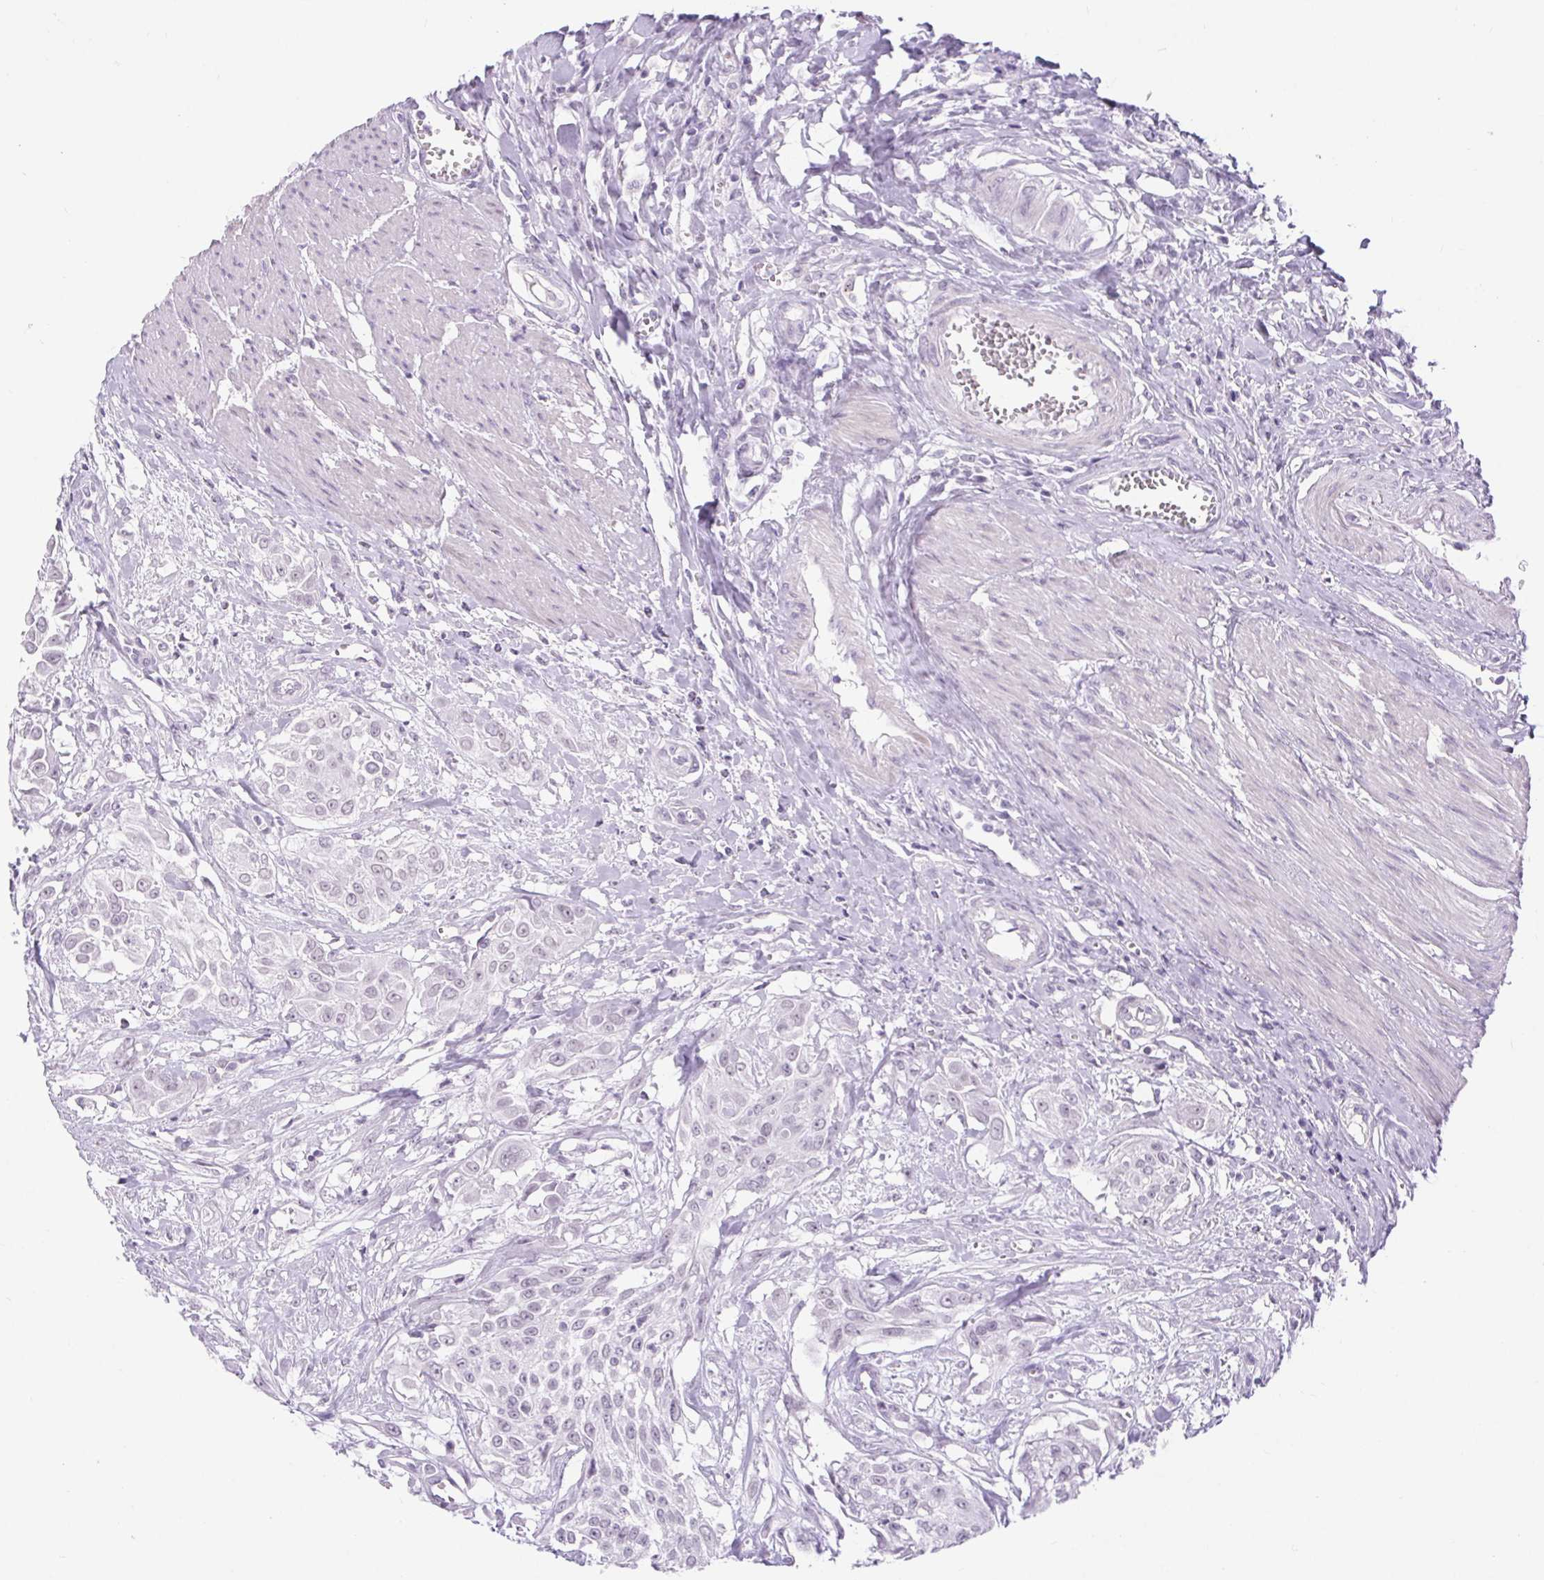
{"staining": {"intensity": "negative", "quantity": "none", "location": "none"}, "tissue": "urothelial cancer", "cell_type": "Tumor cells", "image_type": "cancer", "snomed": [{"axis": "morphology", "description": "Urothelial carcinoma, High grade"}, {"axis": "topography", "description": "Urinary bladder"}], "caption": "A photomicrograph of human urothelial cancer is negative for staining in tumor cells.", "gene": "BCAS1", "patient": {"sex": "male", "age": 57}}